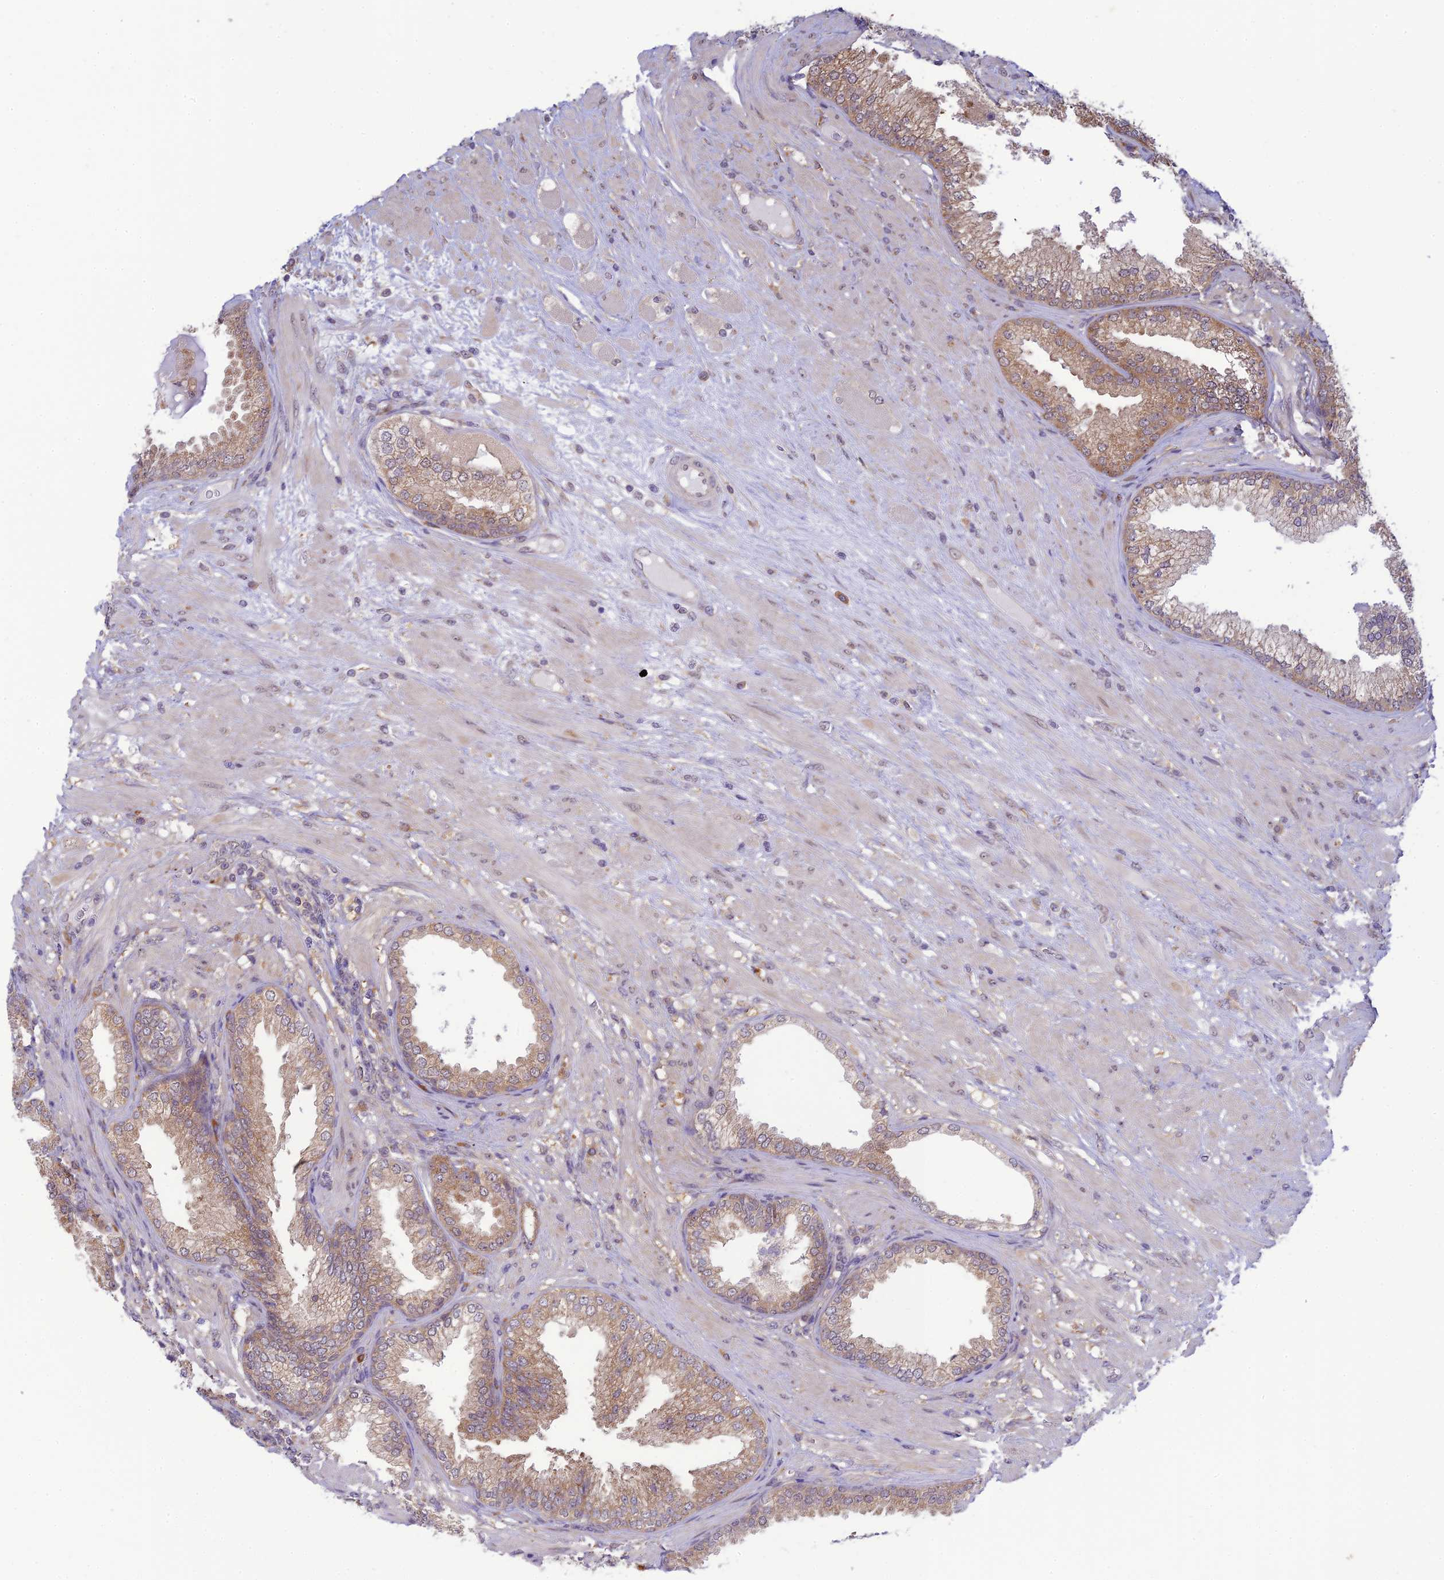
{"staining": {"intensity": "moderate", "quantity": "25%-75%", "location": "cytoplasmic/membranous"}, "tissue": "prostate cancer", "cell_type": "Tumor cells", "image_type": "cancer", "snomed": [{"axis": "morphology", "description": "Adenocarcinoma, High grade"}, {"axis": "topography", "description": "Prostate"}], "caption": "Immunohistochemistry (IHC) photomicrograph of neoplastic tissue: human prostate cancer stained using IHC exhibits medium levels of moderate protein expression localized specifically in the cytoplasmic/membranous of tumor cells, appearing as a cytoplasmic/membranous brown color.", "gene": "SKIC8", "patient": {"sex": "male", "age": 71}}